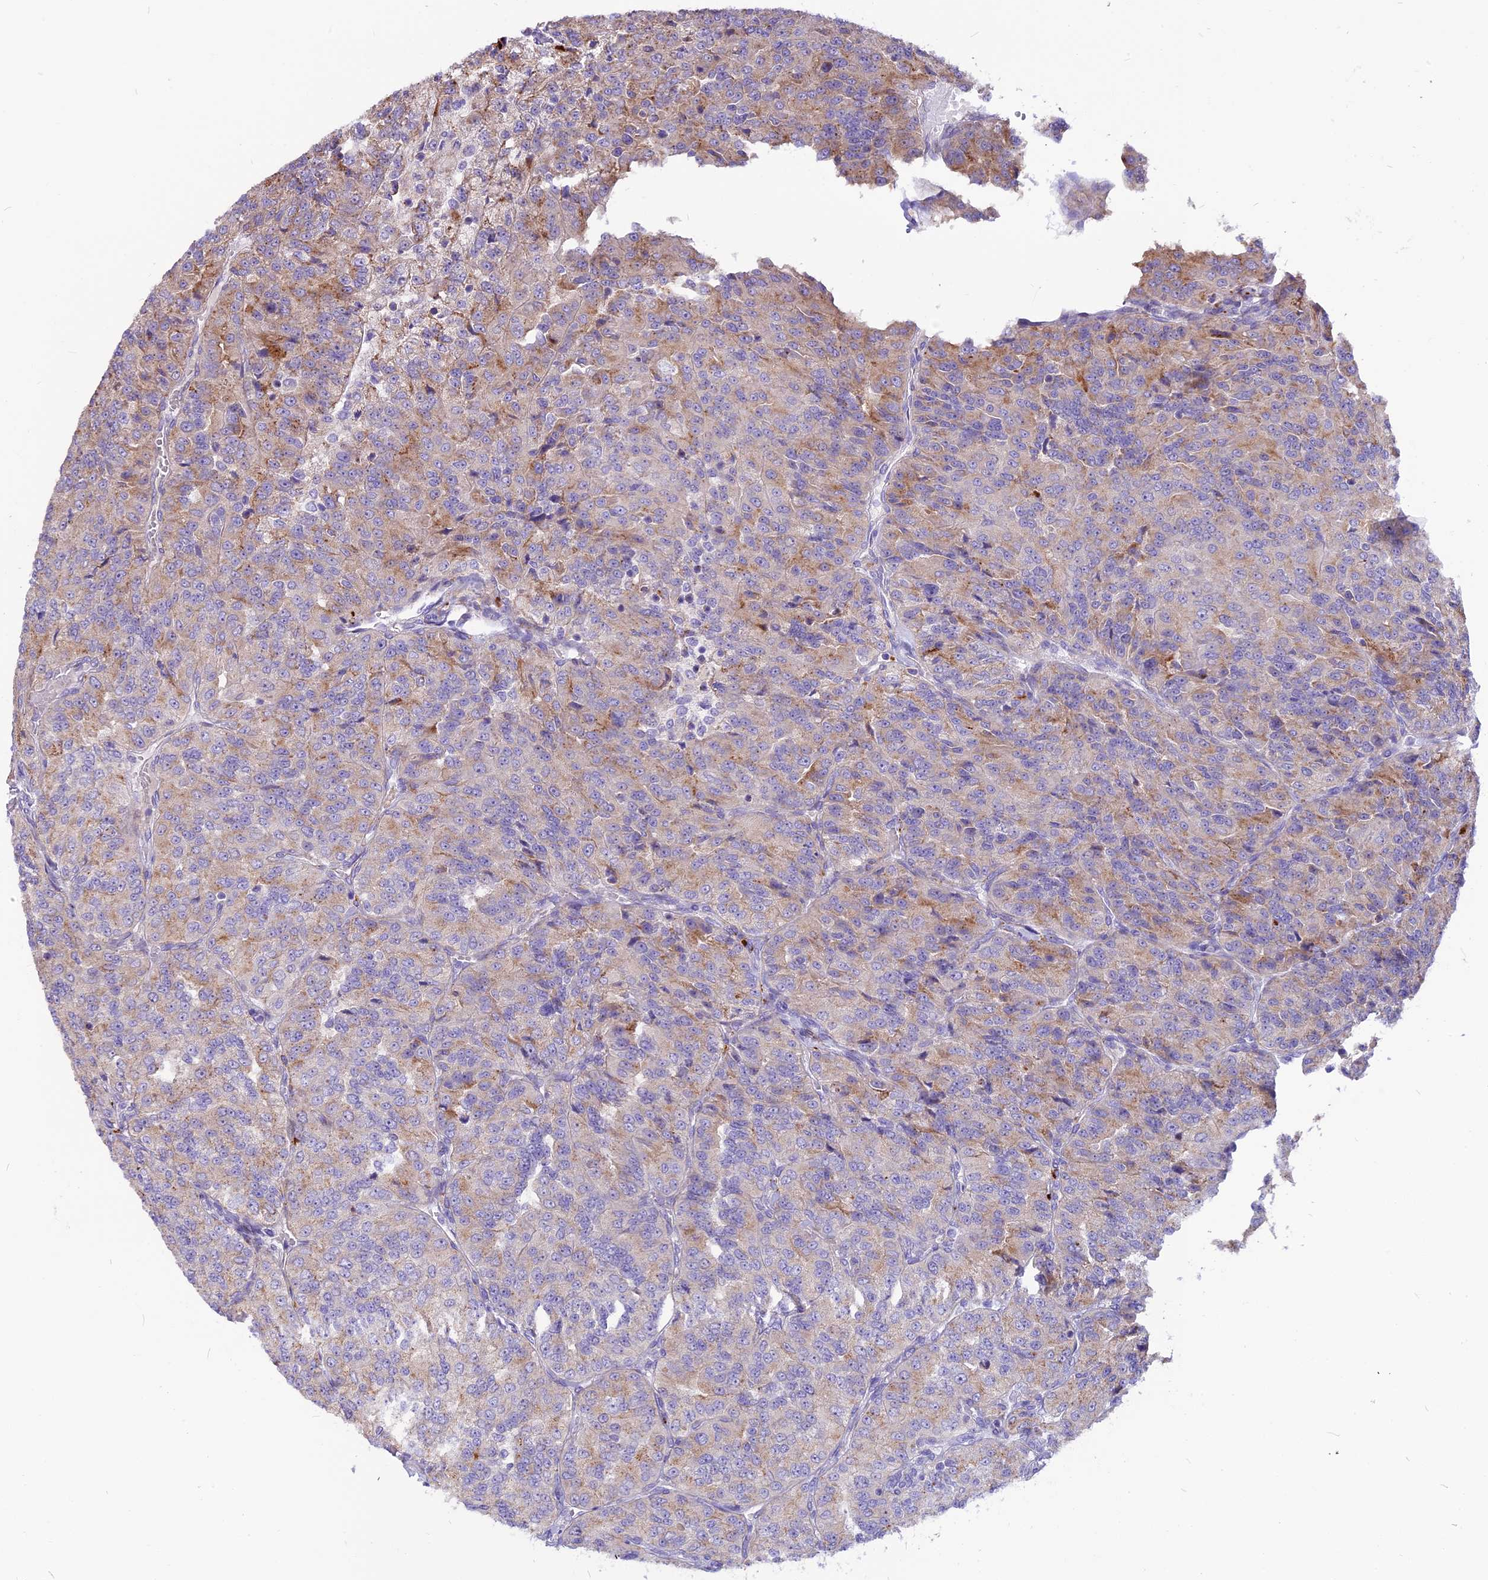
{"staining": {"intensity": "moderate", "quantity": "25%-75%", "location": "cytoplasmic/membranous"}, "tissue": "renal cancer", "cell_type": "Tumor cells", "image_type": "cancer", "snomed": [{"axis": "morphology", "description": "Adenocarcinoma, NOS"}, {"axis": "topography", "description": "Kidney"}], "caption": "Human renal cancer (adenocarcinoma) stained with a brown dye reveals moderate cytoplasmic/membranous positive positivity in approximately 25%-75% of tumor cells.", "gene": "THRSP", "patient": {"sex": "female", "age": 63}}